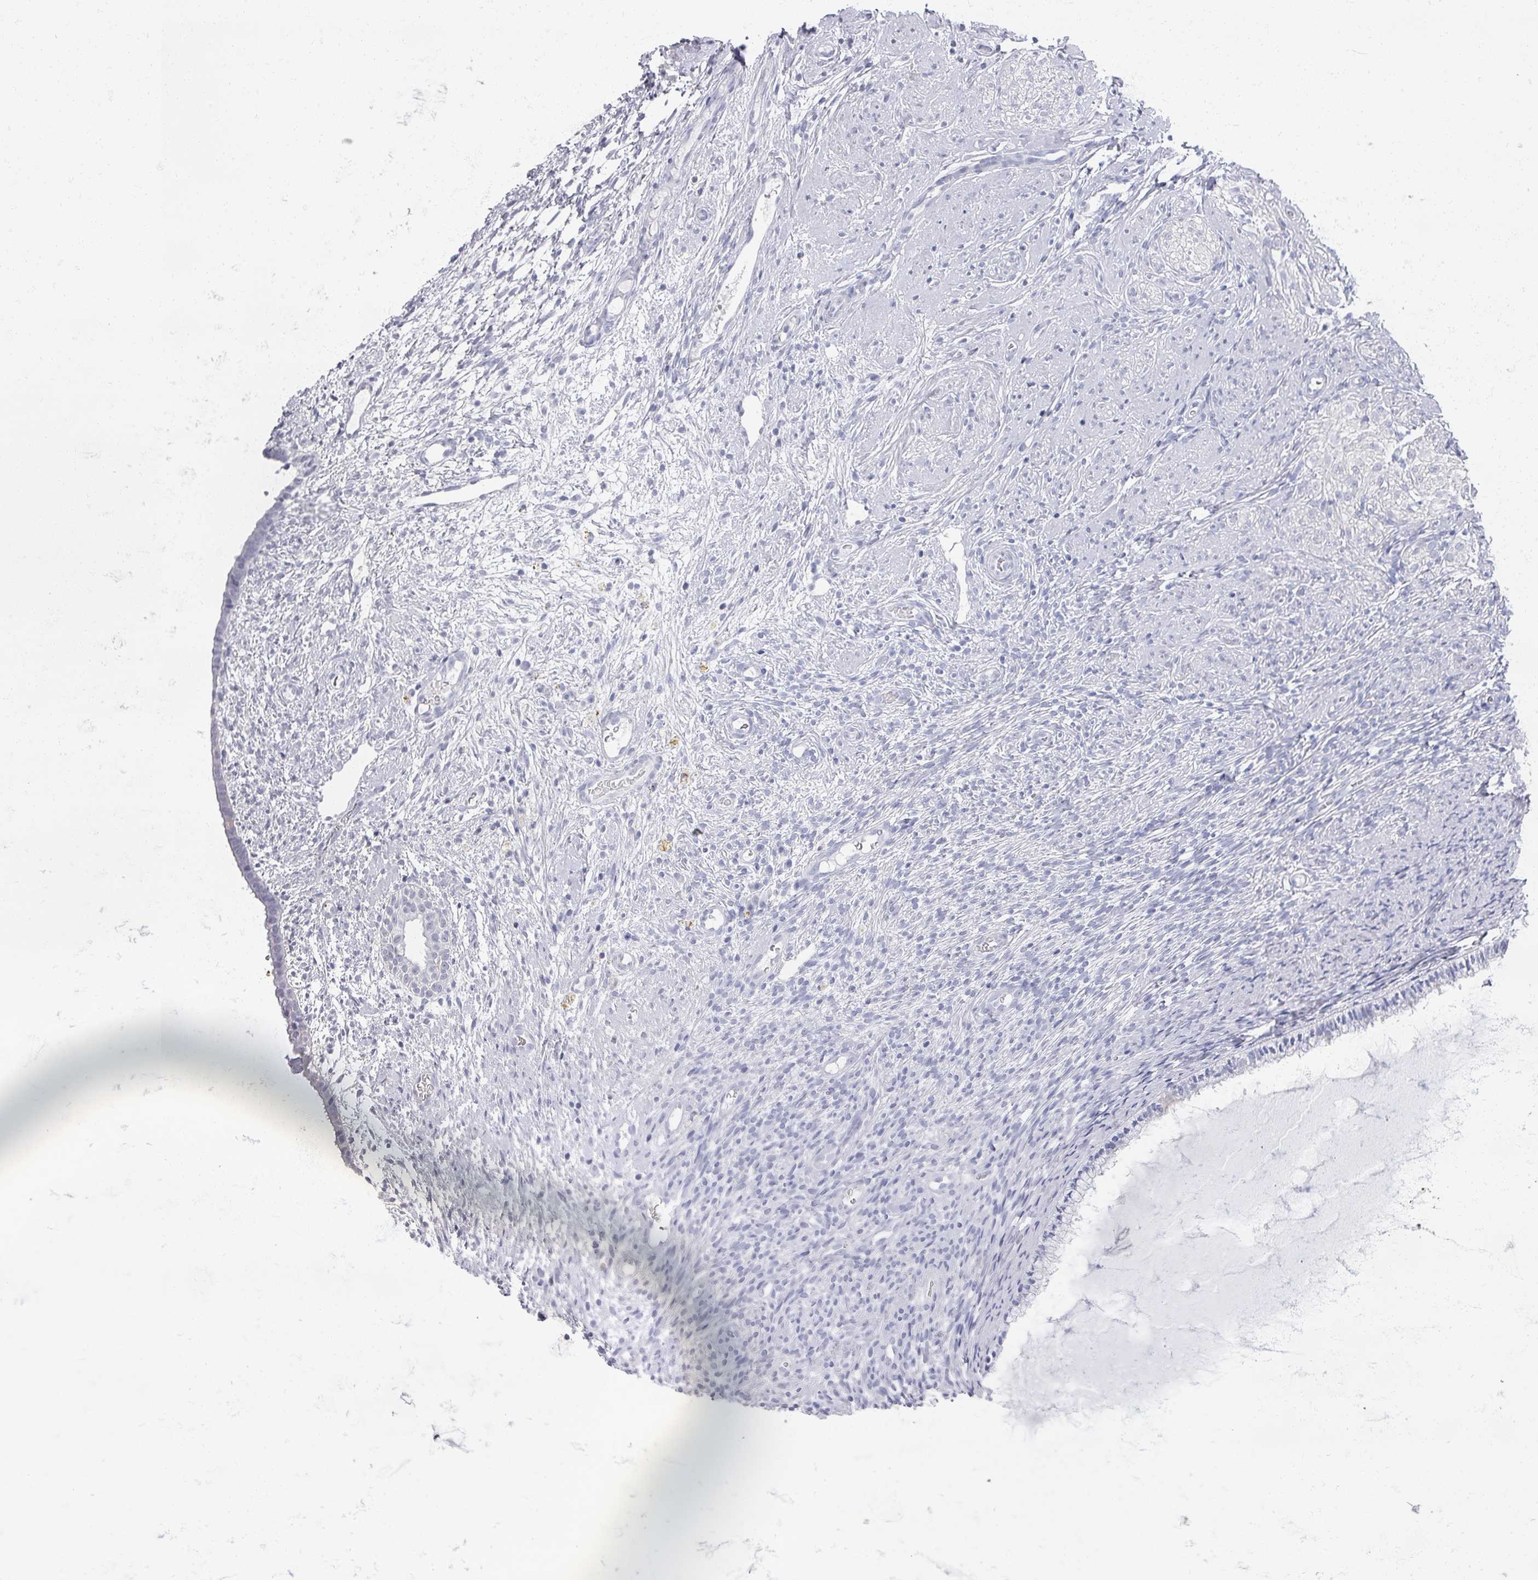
{"staining": {"intensity": "negative", "quantity": "none", "location": "none"}, "tissue": "cervix", "cell_type": "Glandular cells", "image_type": "normal", "snomed": [{"axis": "morphology", "description": "Normal tissue, NOS"}, {"axis": "topography", "description": "Cervix"}], "caption": "IHC of normal human cervix reveals no staining in glandular cells.", "gene": "OMG", "patient": {"sex": "female", "age": 76}}